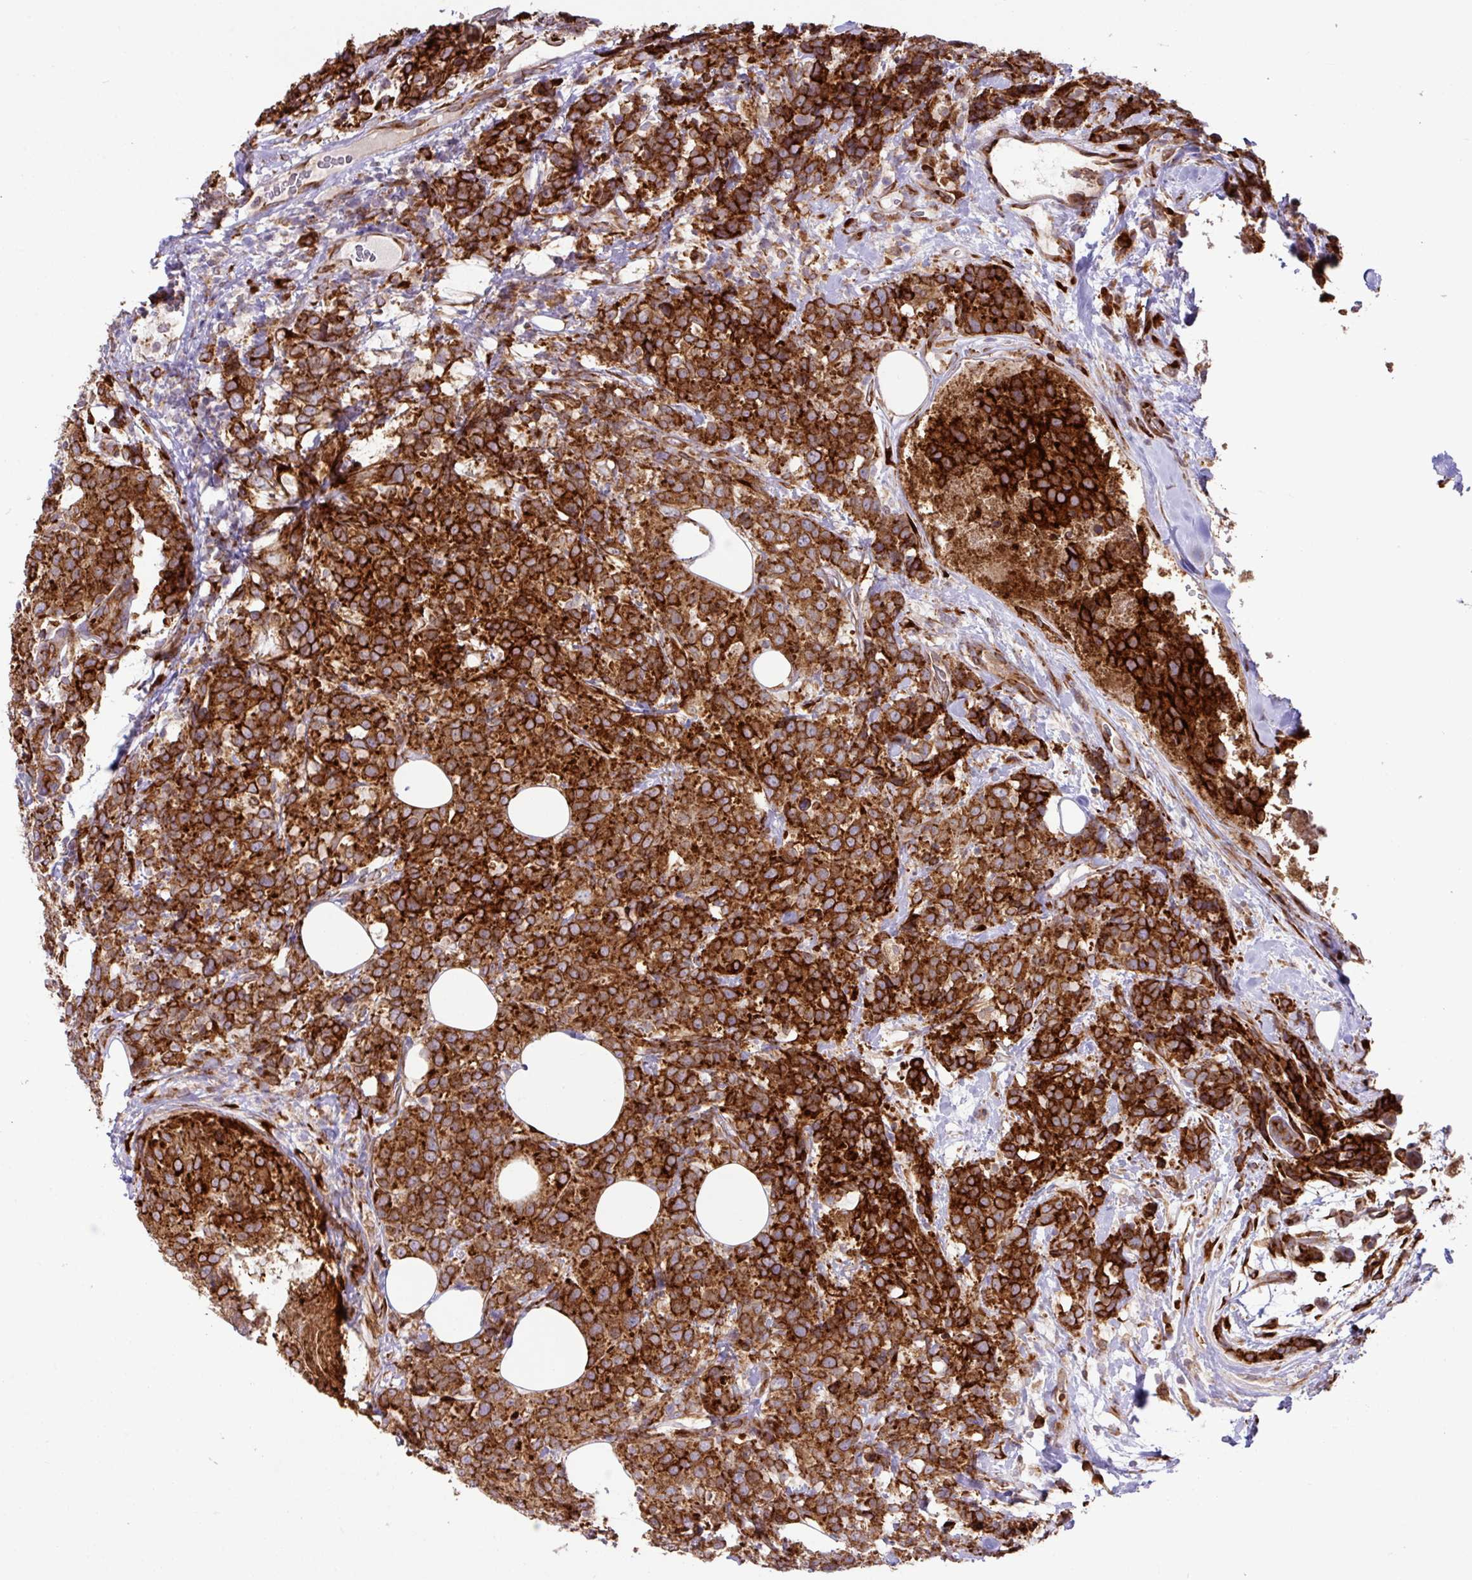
{"staining": {"intensity": "strong", "quantity": ">75%", "location": "cytoplasmic/membranous"}, "tissue": "breast cancer", "cell_type": "Tumor cells", "image_type": "cancer", "snomed": [{"axis": "morphology", "description": "Lobular carcinoma"}, {"axis": "topography", "description": "Breast"}], "caption": "Protein expression analysis of human breast cancer reveals strong cytoplasmic/membranous staining in about >75% of tumor cells.", "gene": "SLC39A7", "patient": {"sex": "female", "age": 59}}